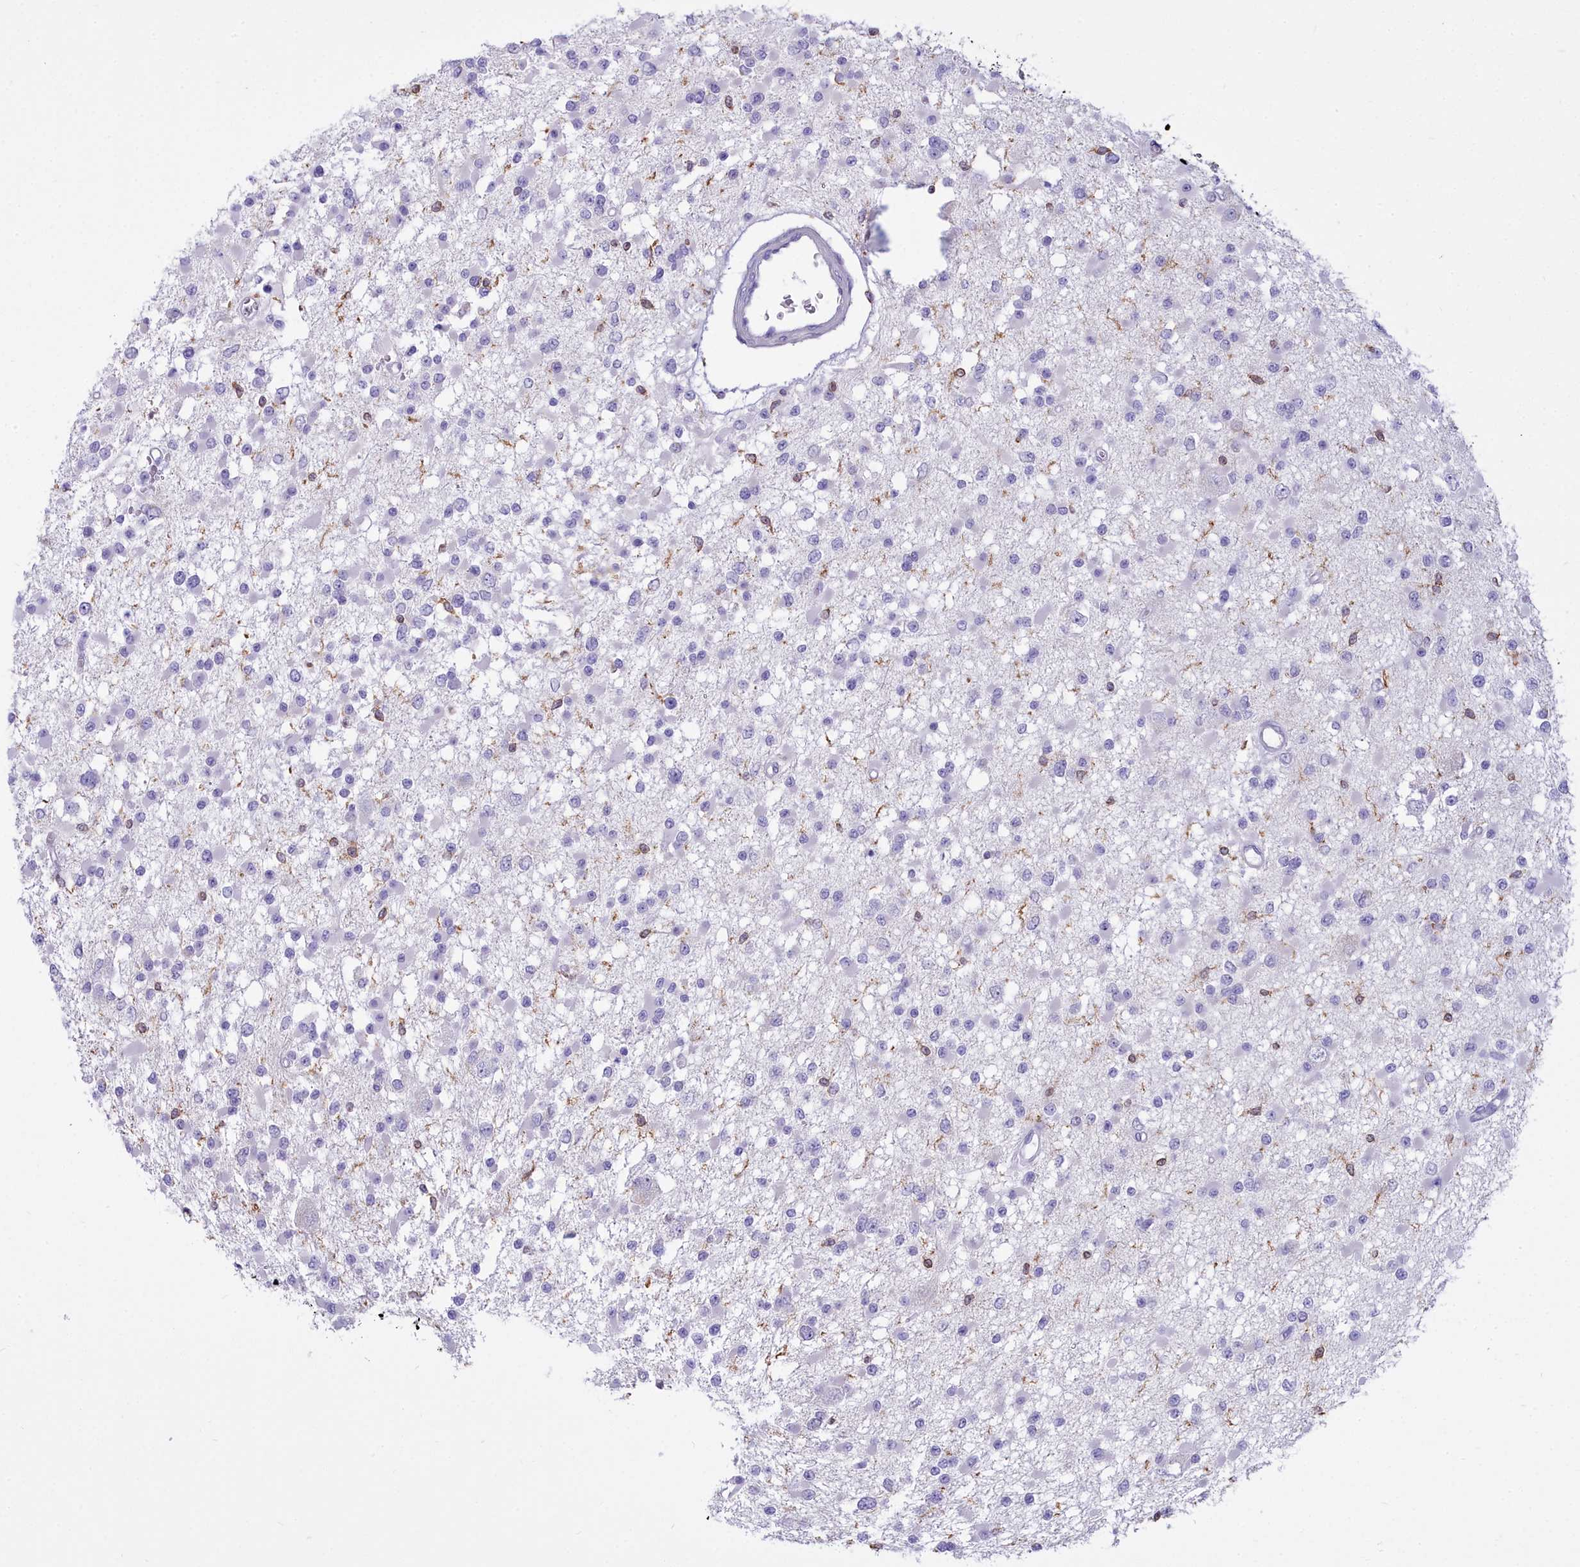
{"staining": {"intensity": "negative", "quantity": "none", "location": "none"}, "tissue": "glioma", "cell_type": "Tumor cells", "image_type": "cancer", "snomed": [{"axis": "morphology", "description": "Glioma, malignant, Low grade"}, {"axis": "topography", "description": "Brain"}], "caption": "Immunohistochemistry (IHC) micrograph of neoplastic tissue: malignant low-grade glioma stained with DAB reveals no significant protein positivity in tumor cells.", "gene": "BLNK", "patient": {"sex": "female", "age": 22}}